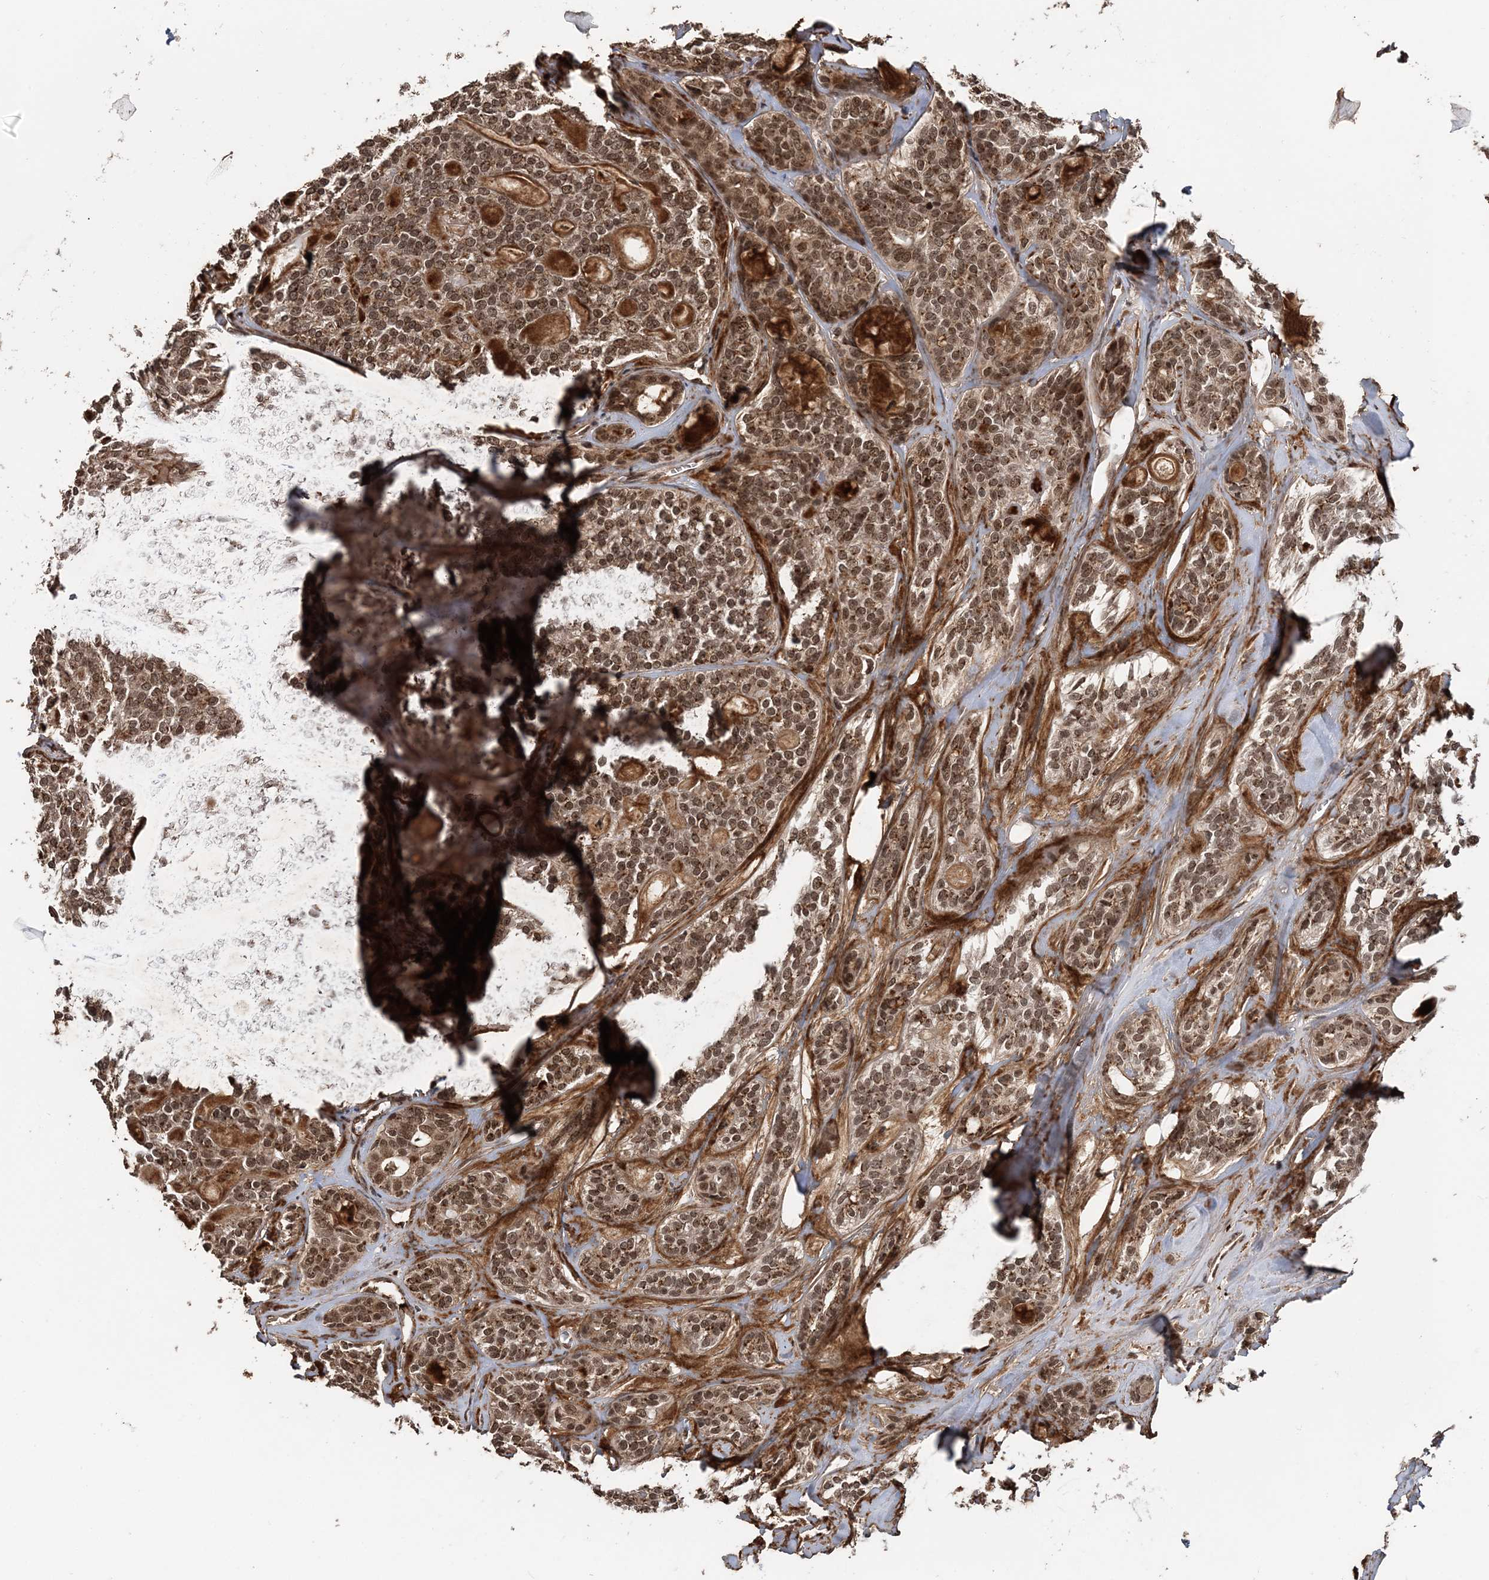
{"staining": {"intensity": "moderate", "quantity": ">75%", "location": "cytoplasmic/membranous,nuclear"}, "tissue": "head and neck cancer", "cell_type": "Tumor cells", "image_type": "cancer", "snomed": [{"axis": "morphology", "description": "Adenocarcinoma, NOS"}, {"axis": "topography", "description": "Head-Neck"}], "caption": "Human adenocarcinoma (head and neck) stained with a protein marker displays moderate staining in tumor cells.", "gene": "TSHZ2", "patient": {"sex": "male", "age": 66}}